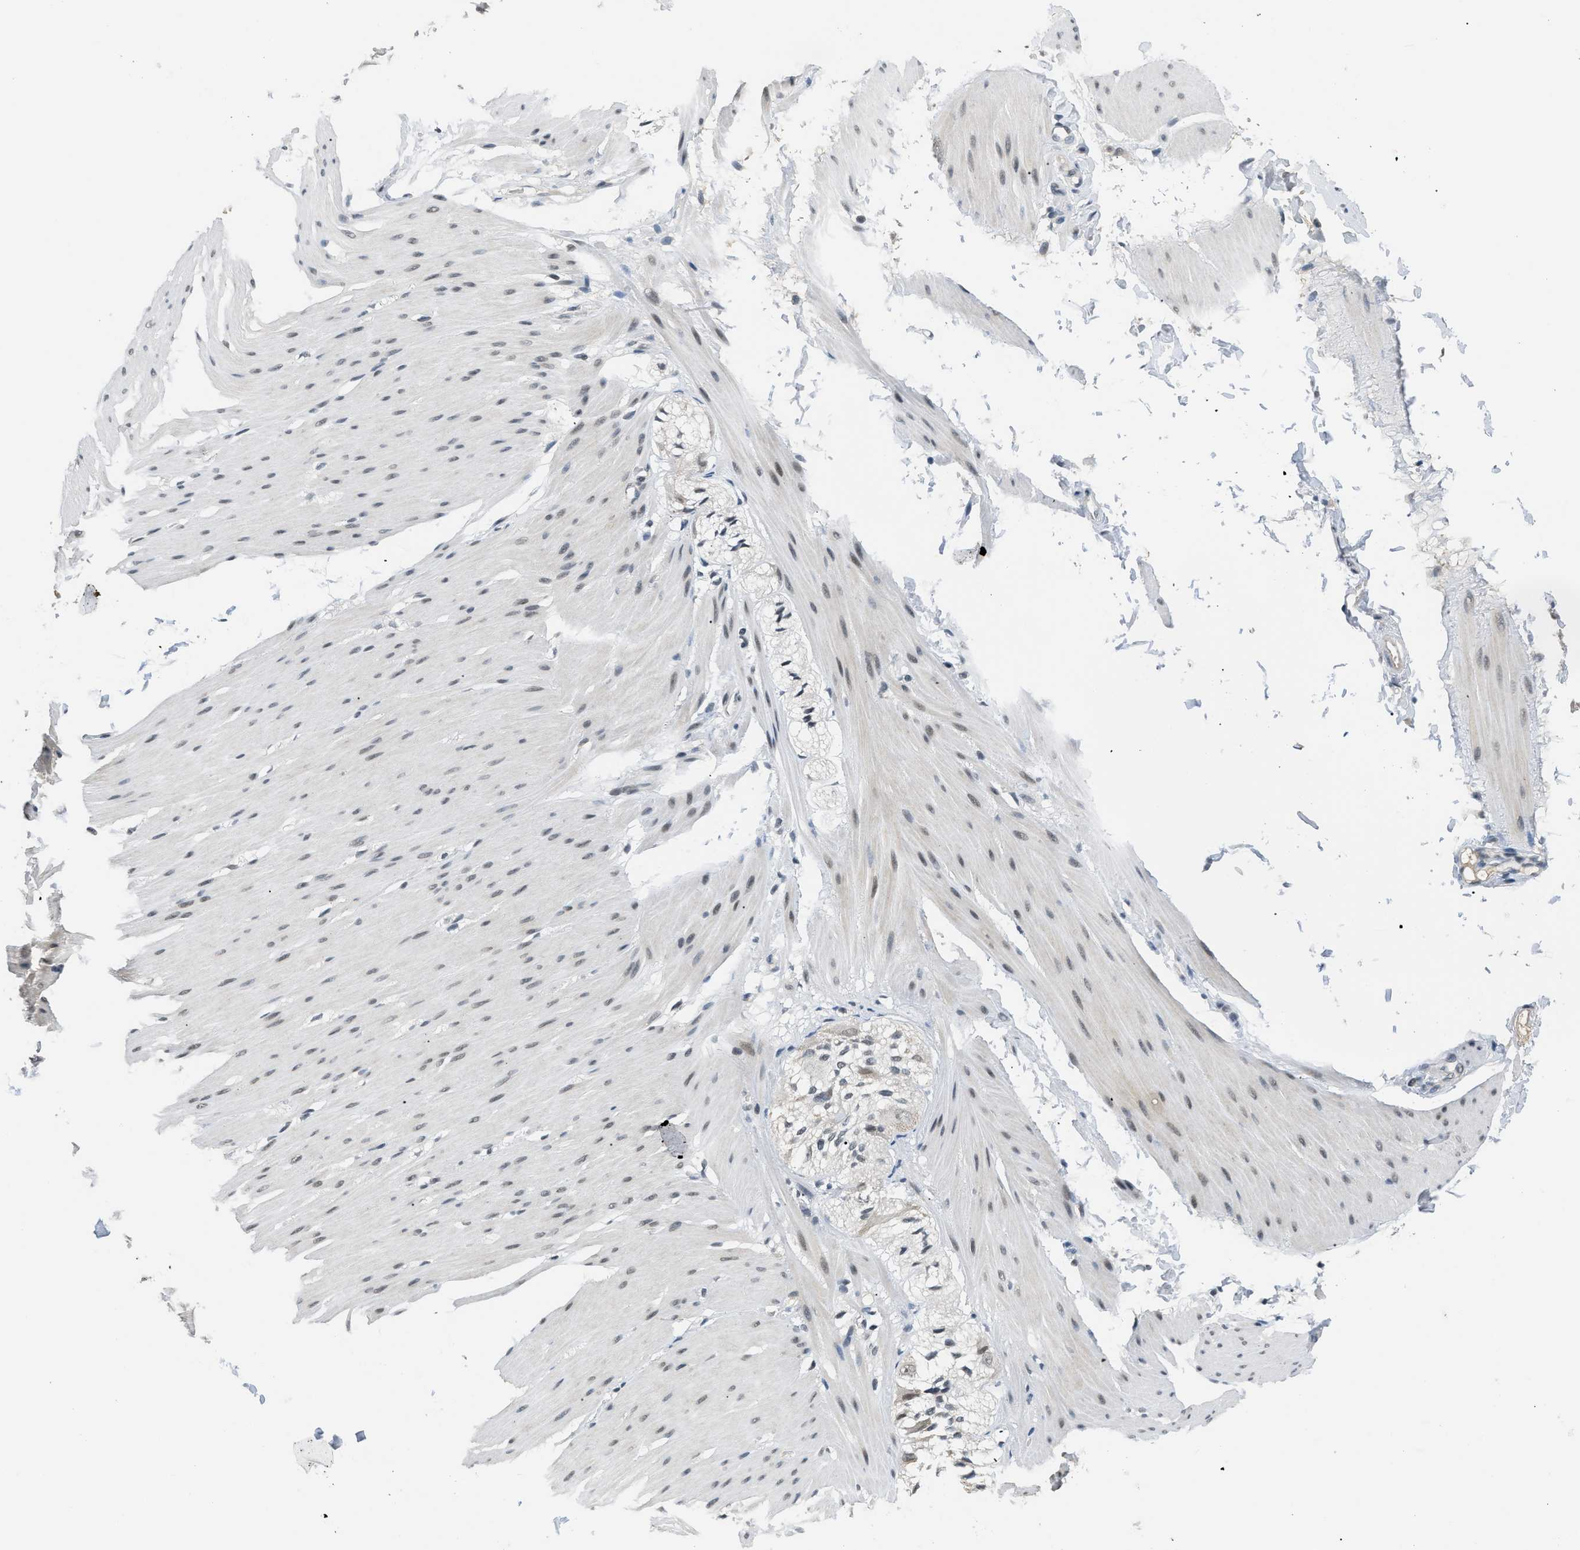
{"staining": {"intensity": "moderate", "quantity": "25%-75%", "location": "nuclear"}, "tissue": "smooth muscle", "cell_type": "Smooth muscle cells", "image_type": "normal", "snomed": [{"axis": "morphology", "description": "Normal tissue, NOS"}, {"axis": "topography", "description": "Smooth muscle"}, {"axis": "topography", "description": "Colon"}], "caption": "IHC of unremarkable smooth muscle shows medium levels of moderate nuclear expression in approximately 25%-75% of smooth muscle cells. The staining is performed using DAB (3,3'-diaminobenzidine) brown chromogen to label protein expression. The nuclei are counter-stained blue using hematoxylin.", "gene": "MZF1", "patient": {"sex": "male", "age": 67}}